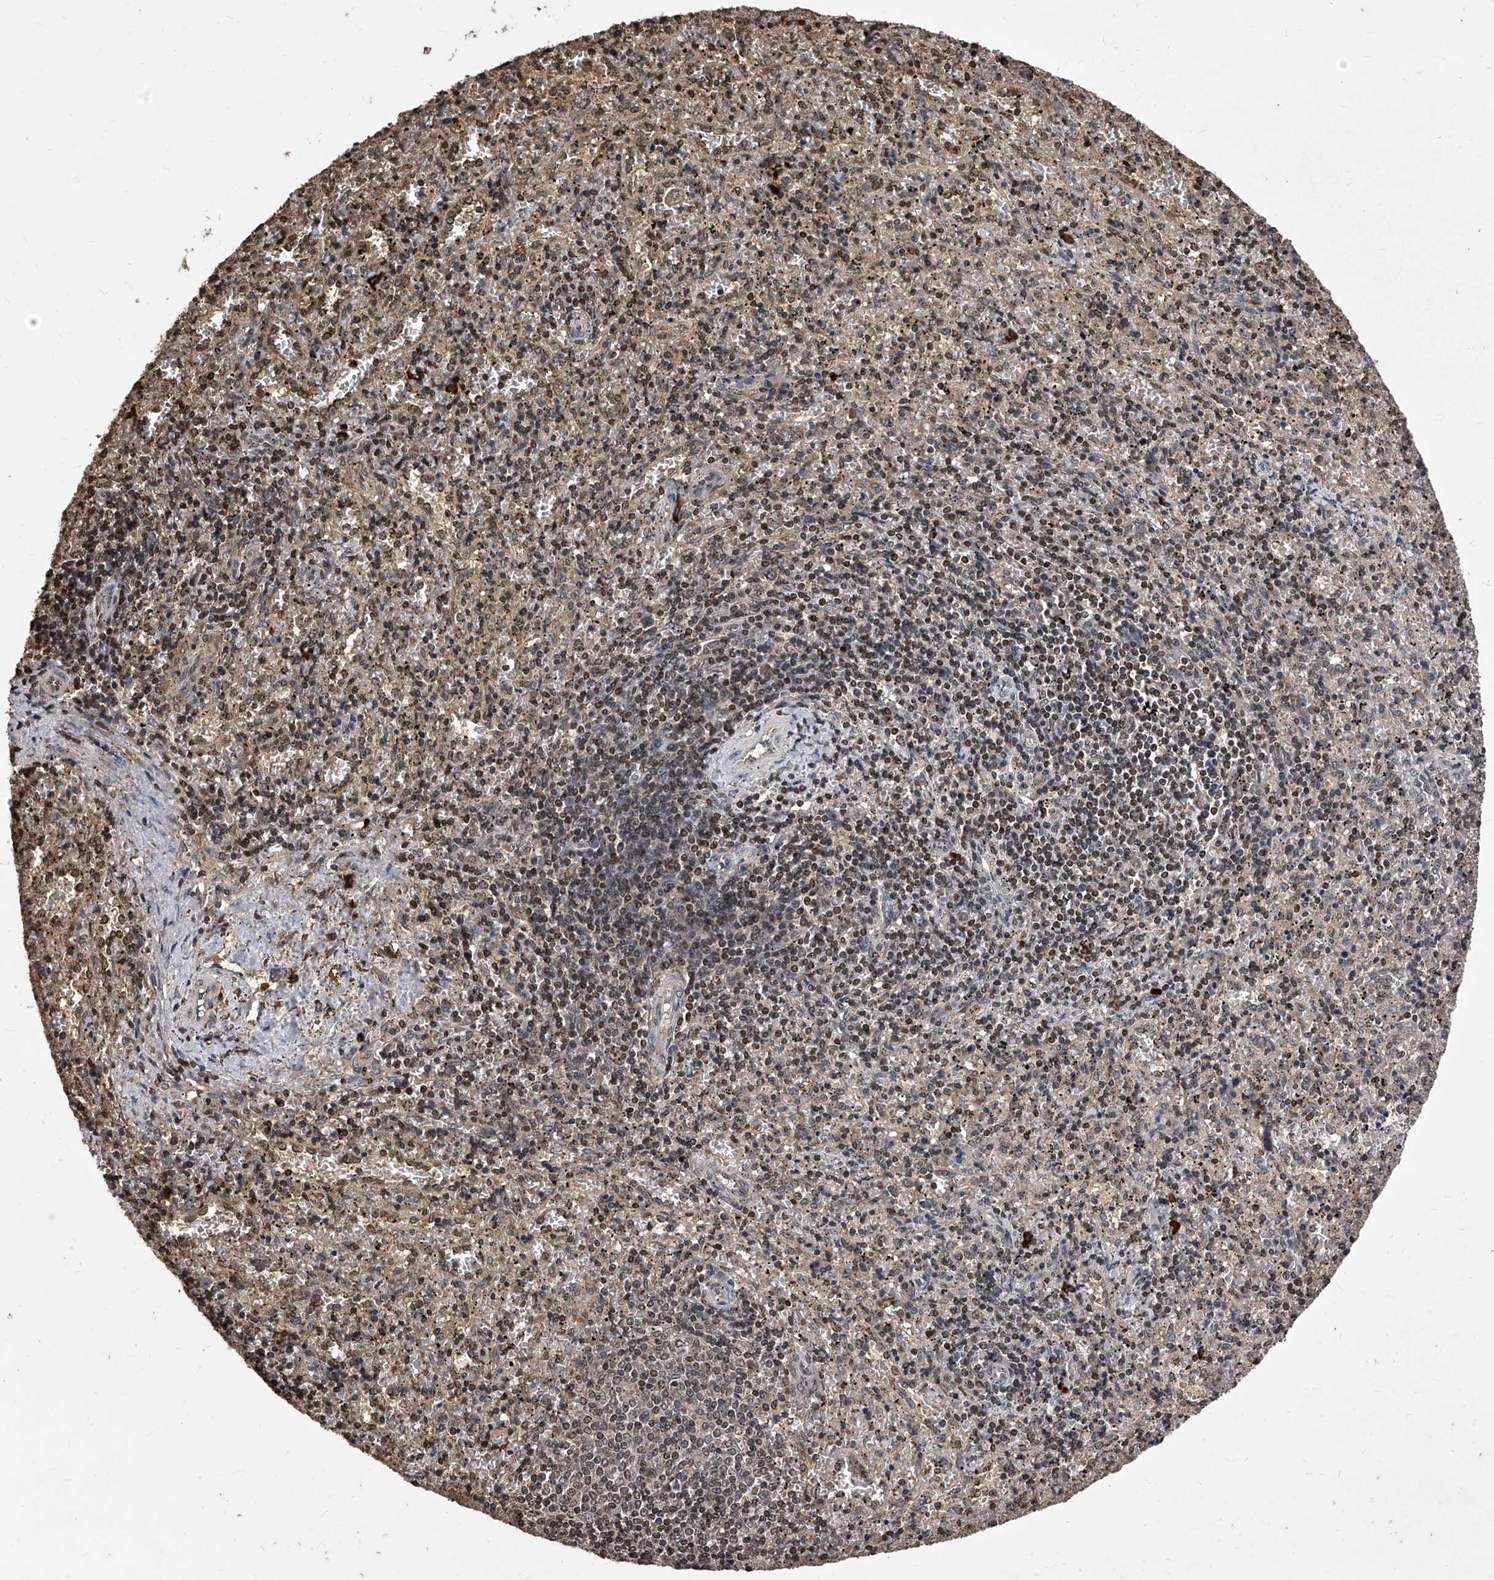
{"staining": {"intensity": "strong", "quantity": "<25%", "location": "cytoplasmic/membranous,nuclear"}, "tissue": "spleen", "cell_type": "Cells in red pulp", "image_type": "normal", "snomed": [{"axis": "morphology", "description": "Normal tissue, NOS"}, {"axis": "topography", "description": "Spleen"}], "caption": "A medium amount of strong cytoplasmic/membranous,nuclear positivity is seen in approximately <25% of cells in red pulp in benign spleen. (IHC, brightfield microscopy, high magnification).", "gene": "ID1", "patient": {"sex": "male", "age": 11}}